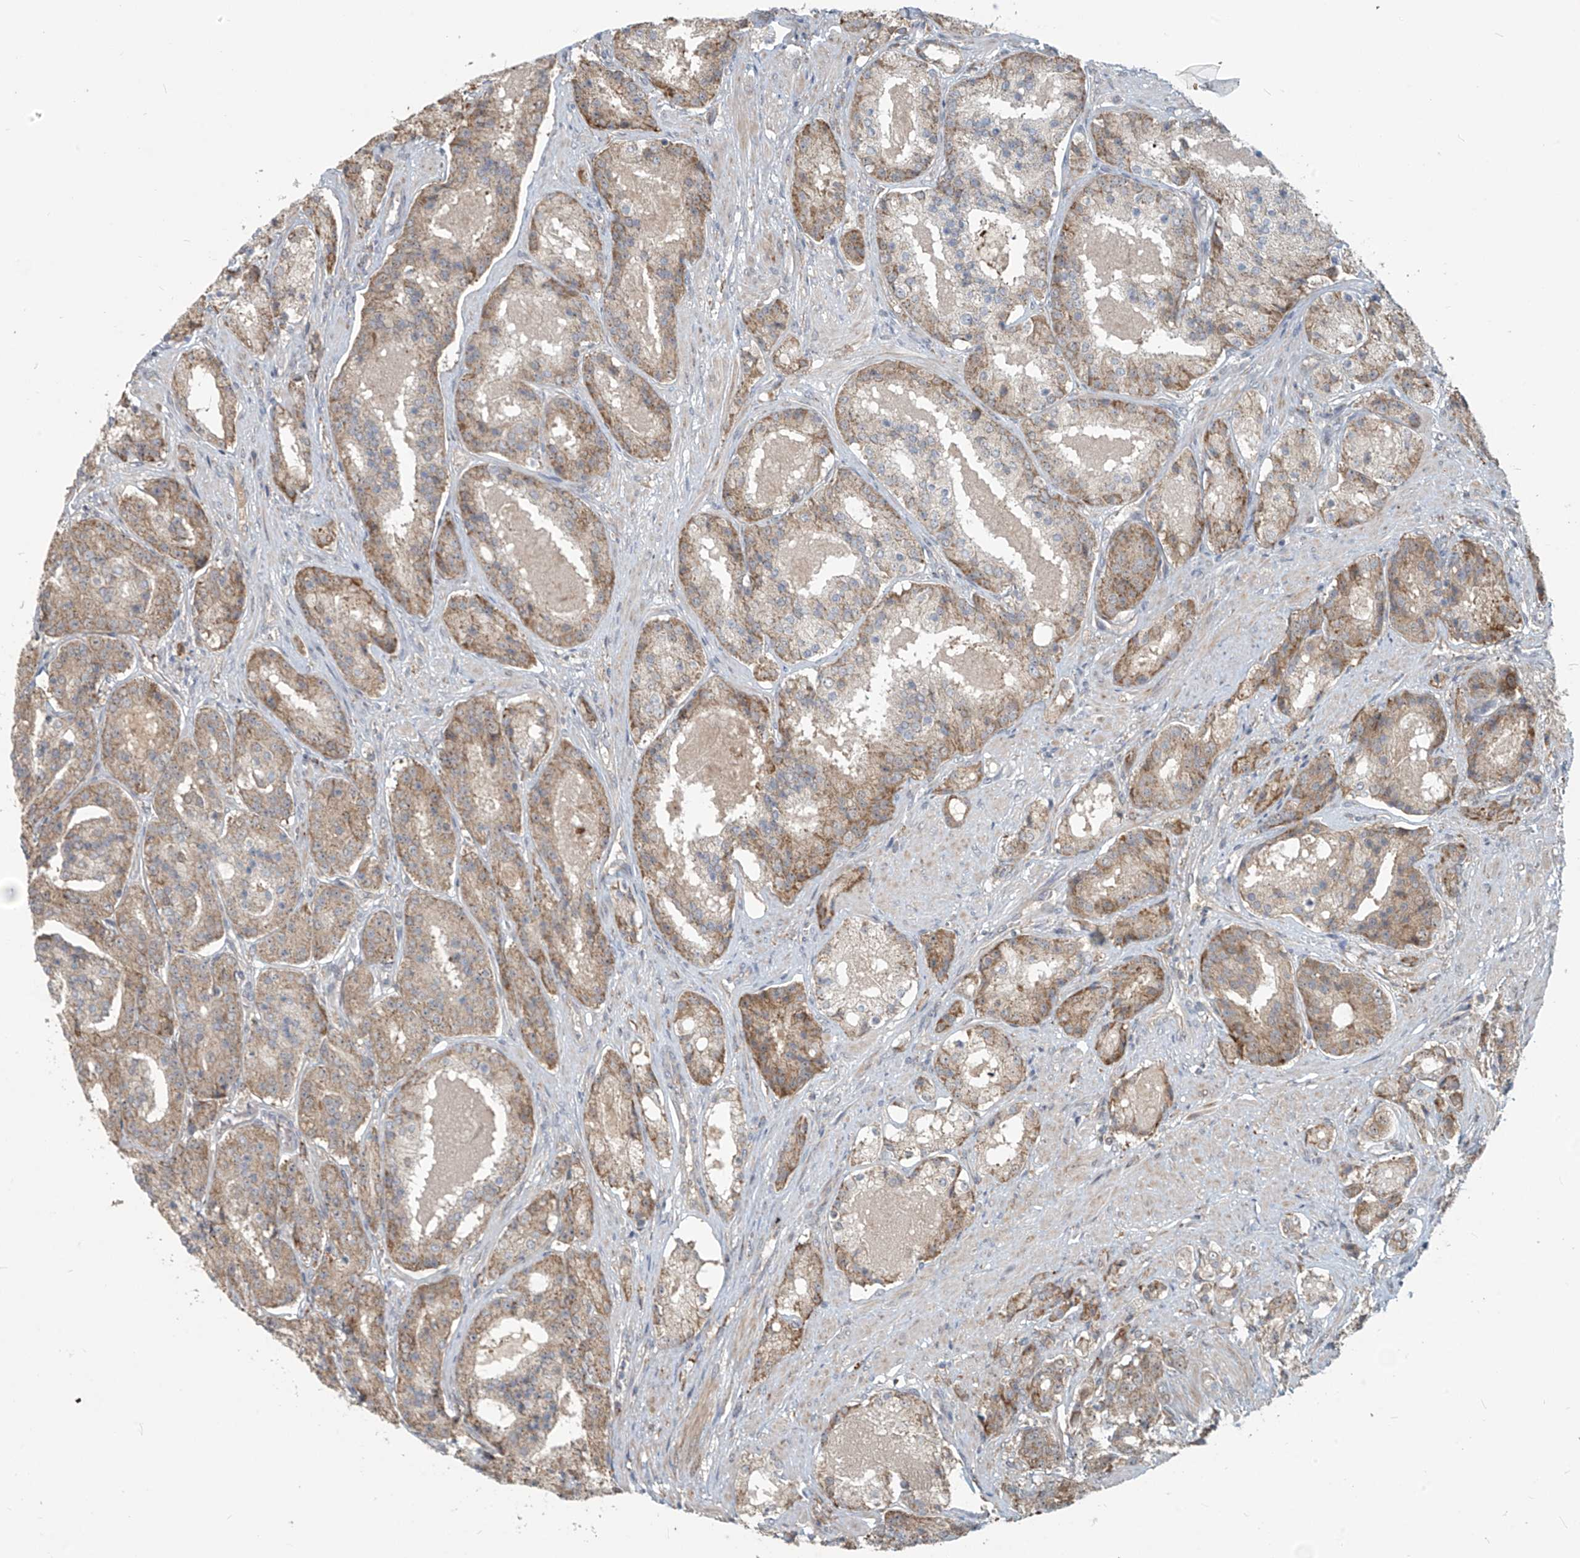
{"staining": {"intensity": "weak", "quantity": ">75%", "location": "cytoplasmic/membranous"}, "tissue": "prostate cancer", "cell_type": "Tumor cells", "image_type": "cancer", "snomed": [{"axis": "morphology", "description": "Adenocarcinoma, High grade"}, {"axis": "topography", "description": "Prostate"}], "caption": "Protein staining exhibits weak cytoplasmic/membranous staining in about >75% of tumor cells in prostate cancer (high-grade adenocarcinoma).", "gene": "KATNIP", "patient": {"sex": "male", "age": 60}}